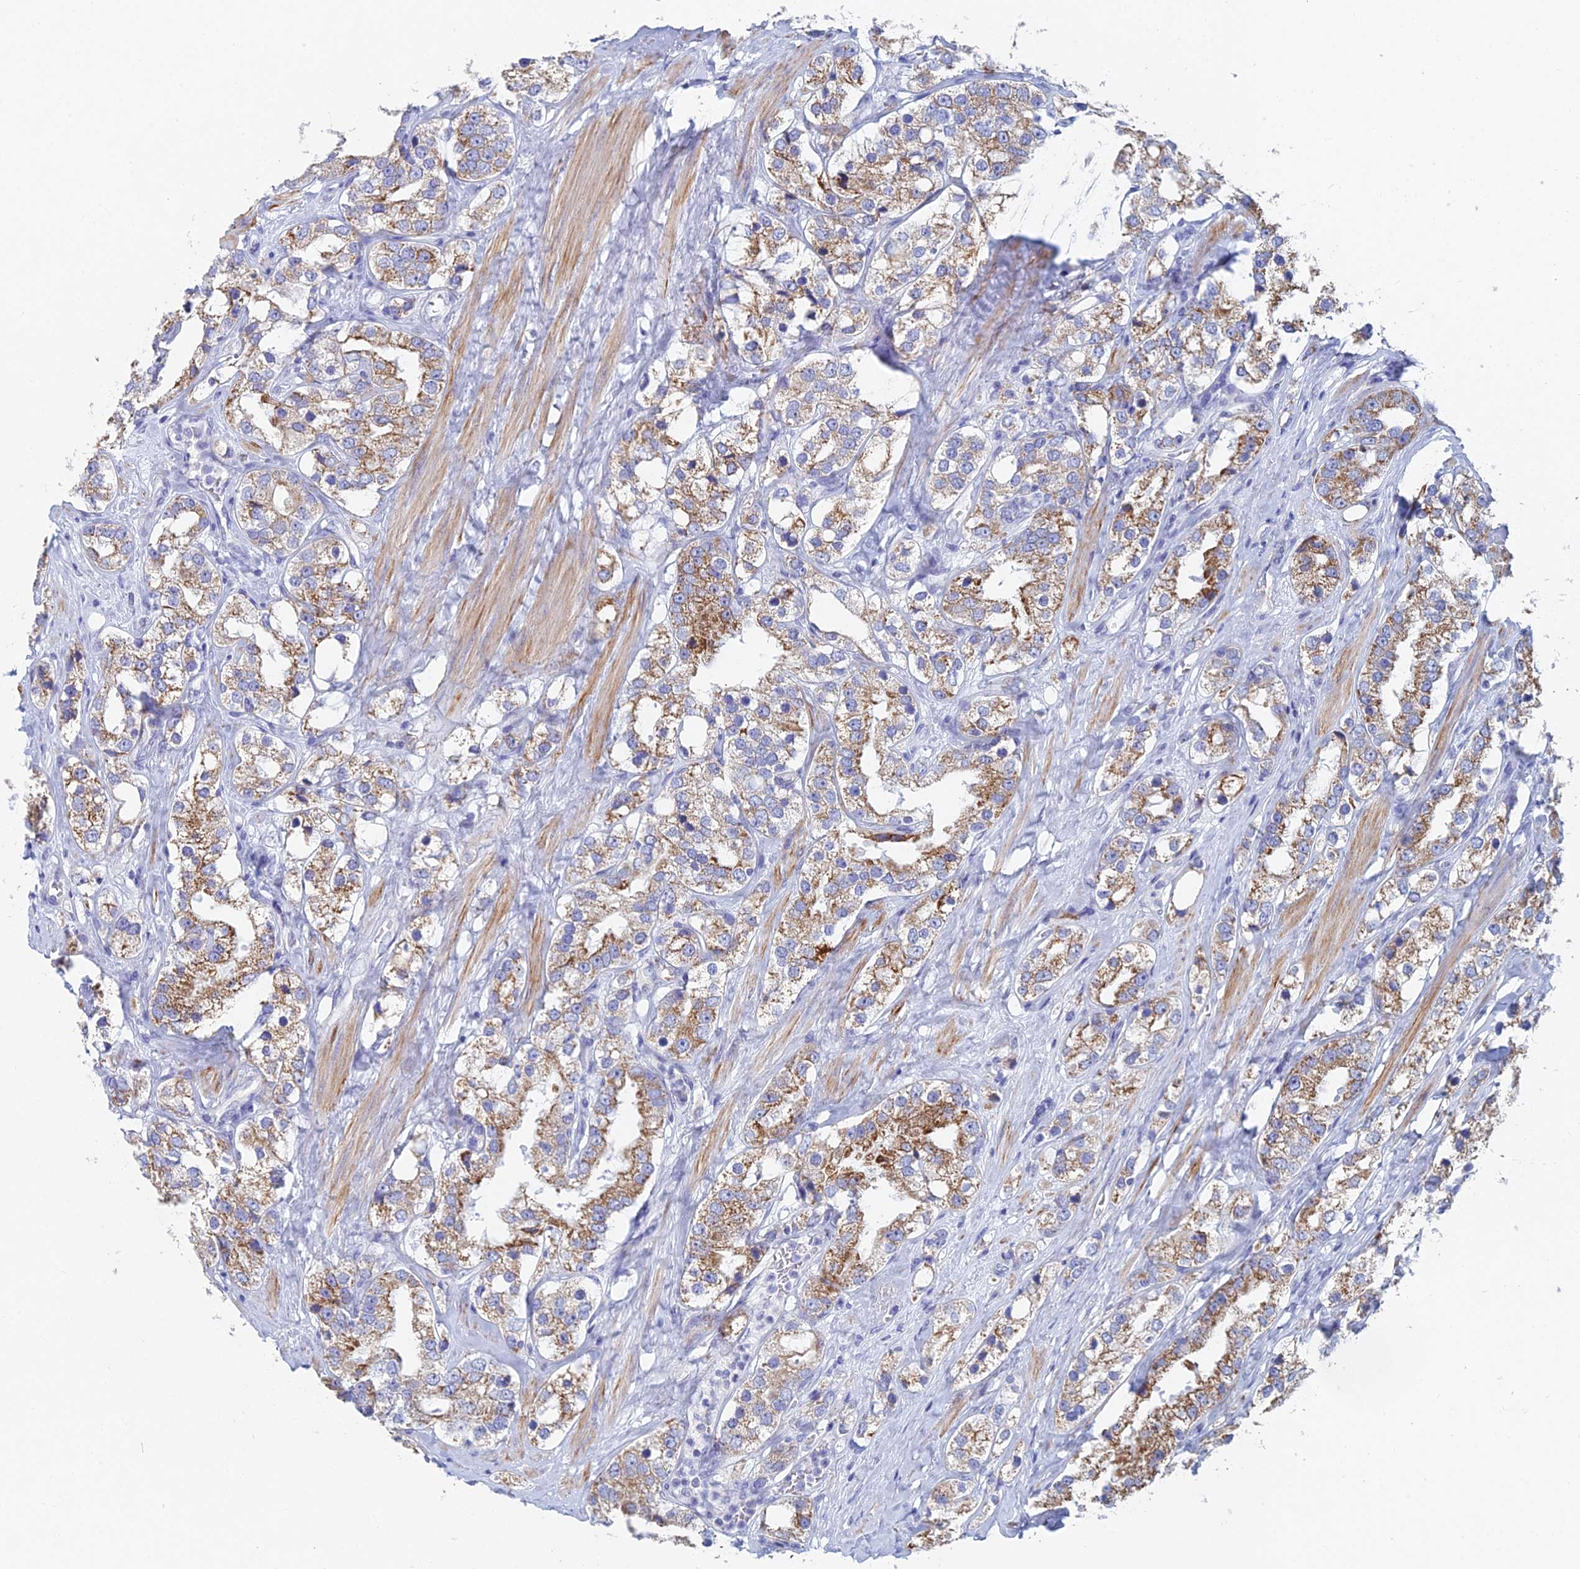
{"staining": {"intensity": "moderate", "quantity": ">75%", "location": "cytoplasmic/membranous"}, "tissue": "prostate cancer", "cell_type": "Tumor cells", "image_type": "cancer", "snomed": [{"axis": "morphology", "description": "Adenocarcinoma, NOS"}, {"axis": "topography", "description": "Prostate"}], "caption": "Prostate adenocarcinoma was stained to show a protein in brown. There is medium levels of moderate cytoplasmic/membranous staining in approximately >75% of tumor cells. The staining was performed using DAB (3,3'-diaminobenzidine), with brown indicating positive protein expression. Nuclei are stained blue with hematoxylin.", "gene": "ACSM1", "patient": {"sex": "male", "age": 79}}